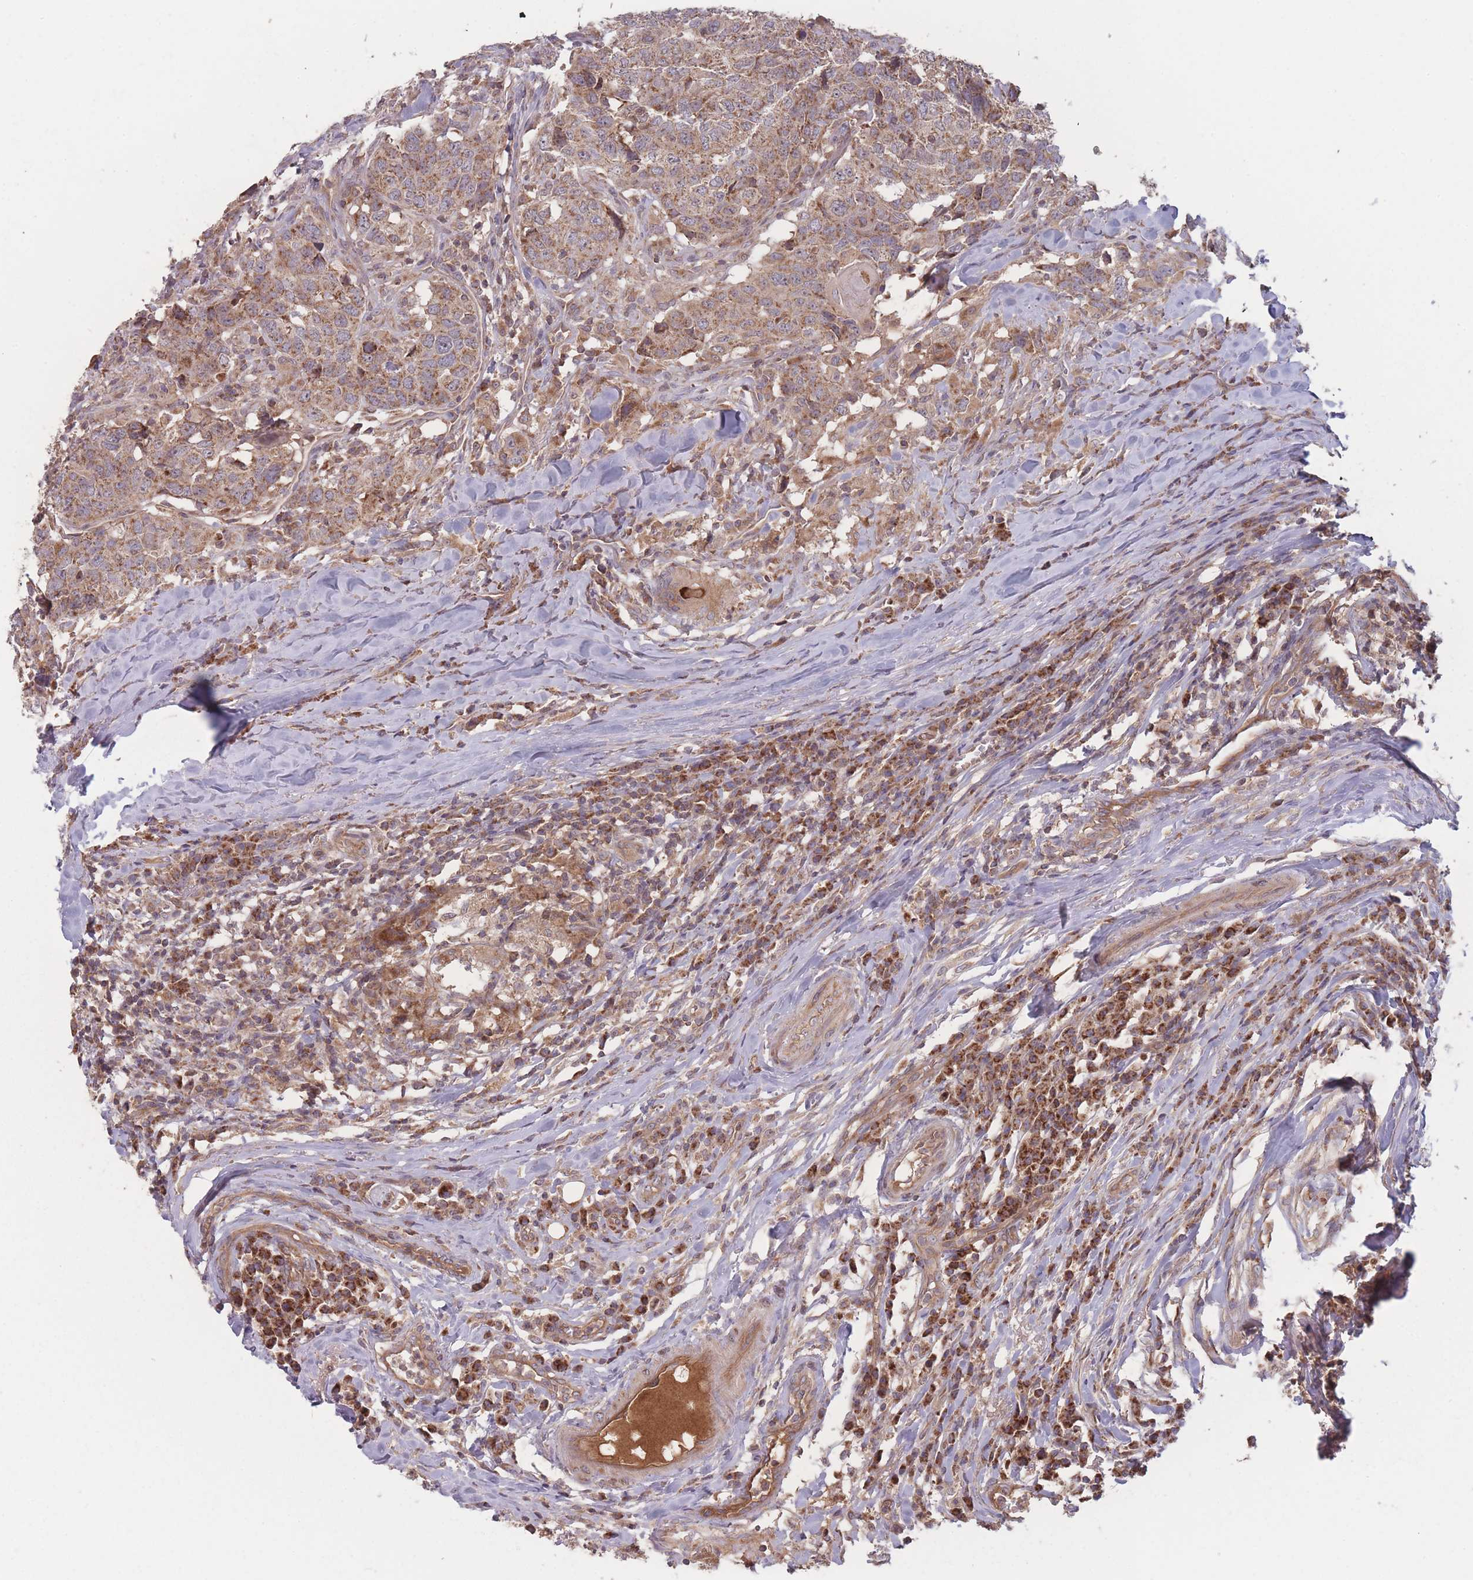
{"staining": {"intensity": "moderate", "quantity": ">75%", "location": "cytoplasmic/membranous"}, "tissue": "head and neck cancer", "cell_type": "Tumor cells", "image_type": "cancer", "snomed": [{"axis": "morphology", "description": "Normal tissue, NOS"}, {"axis": "morphology", "description": "Squamous cell carcinoma, NOS"}, {"axis": "topography", "description": "Skeletal muscle"}, {"axis": "topography", "description": "Vascular tissue"}, {"axis": "topography", "description": "Peripheral nerve tissue"}, {"axis": "topography", "description": "Head-Neck"}], "caption": "Immunohistochemical staining of human head and neck squamous cell carcinoma reveals moderate cytoplasmic/membranous protein expression in about >75% of tumor cells.", "gene": "ATP5MG", "patient": {"sex": "male", "age": 66}}